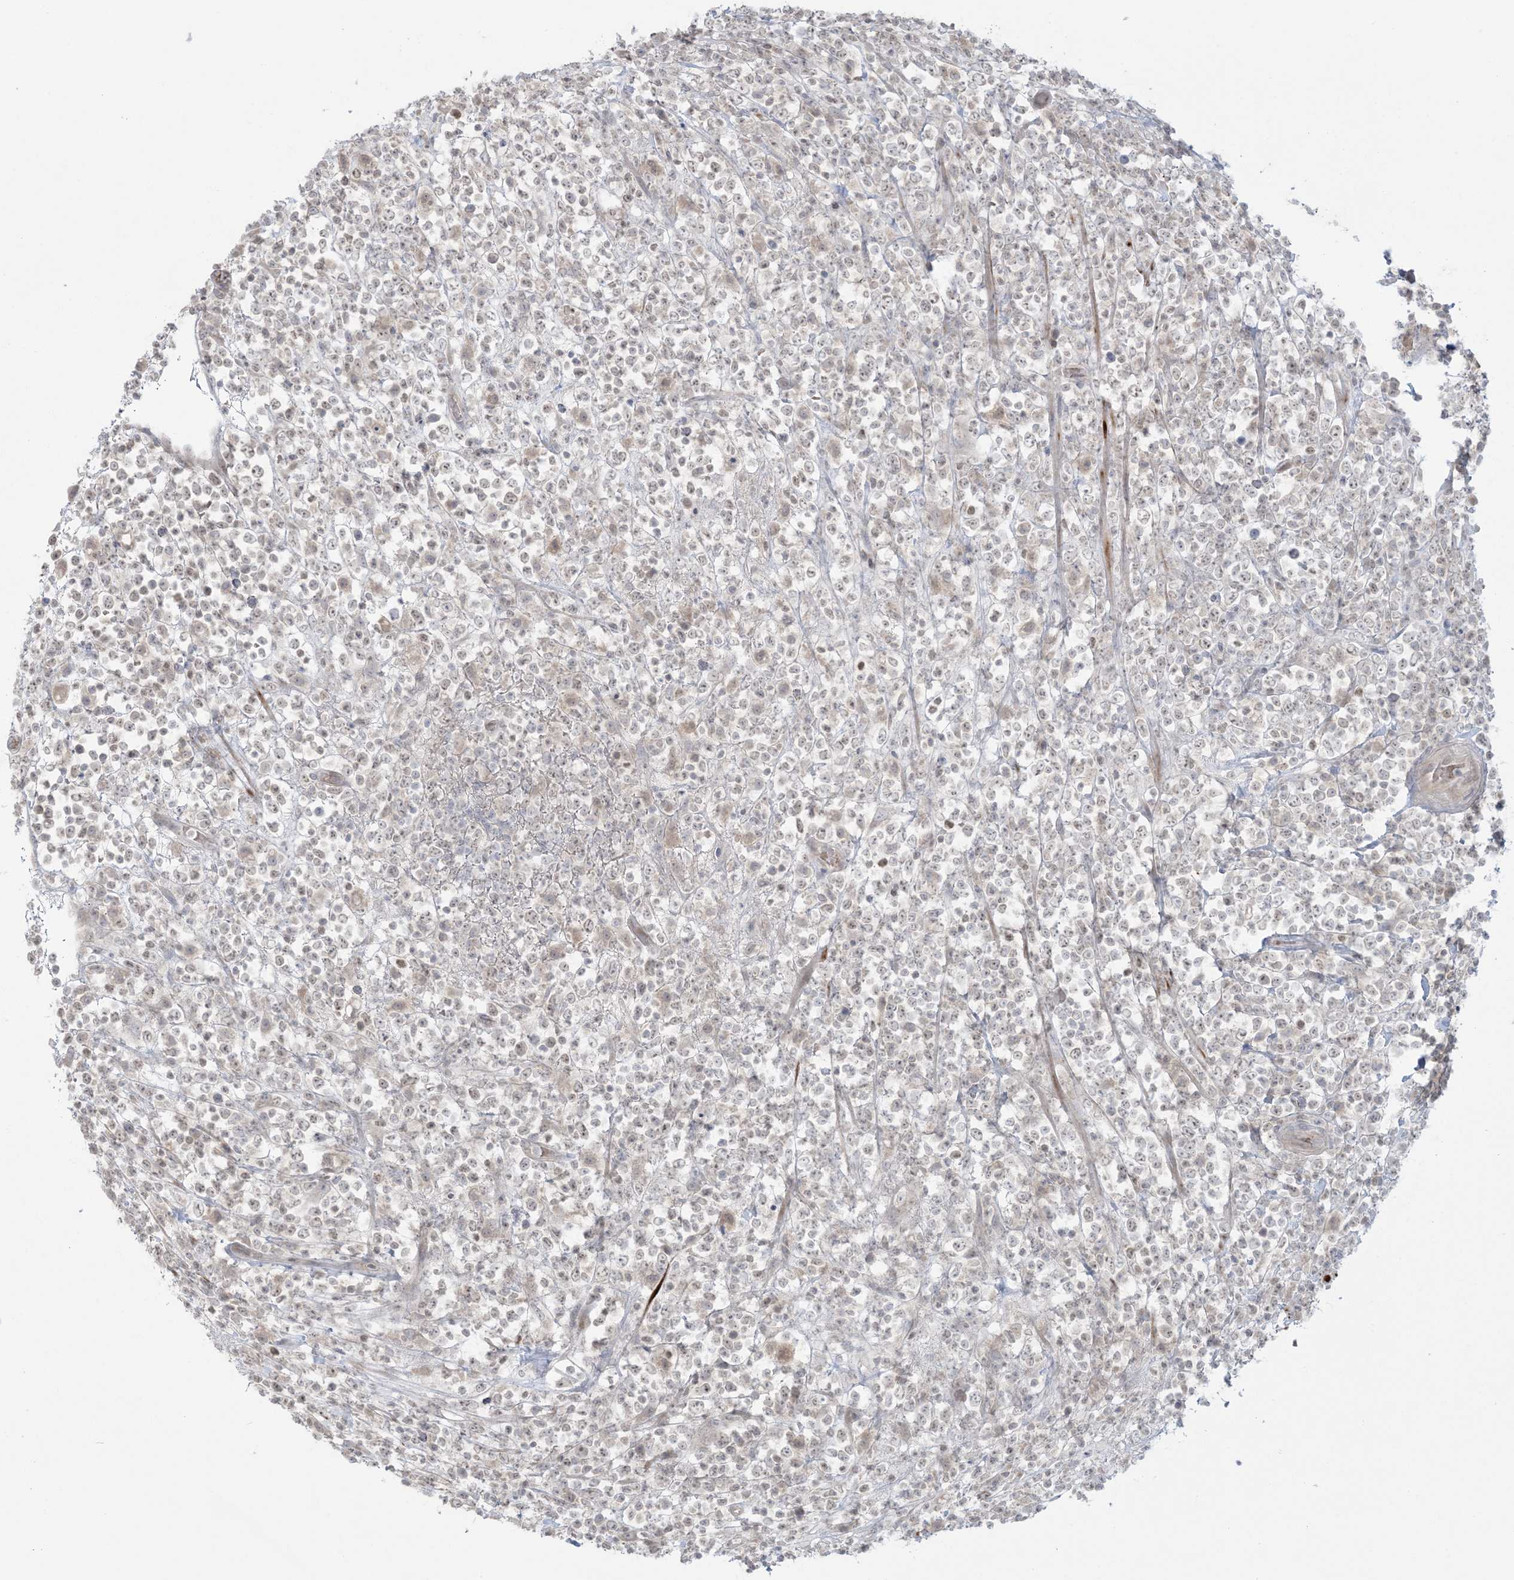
{"staining": {"intensity": "weak", "quantity": "<25%", "location": "nuclear"}, "tissue": "lymphoma", "cell_type": "Tumor cells", "image_type": "cancer", "snomed": [{"axis": "morphology", "description": "Malignant lymphoma, non-Hodgkin's type, High grade"}, {"axis": "topography", "description": "Colon"}], "caption": "High power microscopy histopathology image of an immunohistochemistry histopathology image of malignant lymphoma, non-Hodgkin's type (high-grade), revealing no significant expression in tumor cells.", "gene": "NRBP2", "patient": {"sex": "female", "age": 53}}